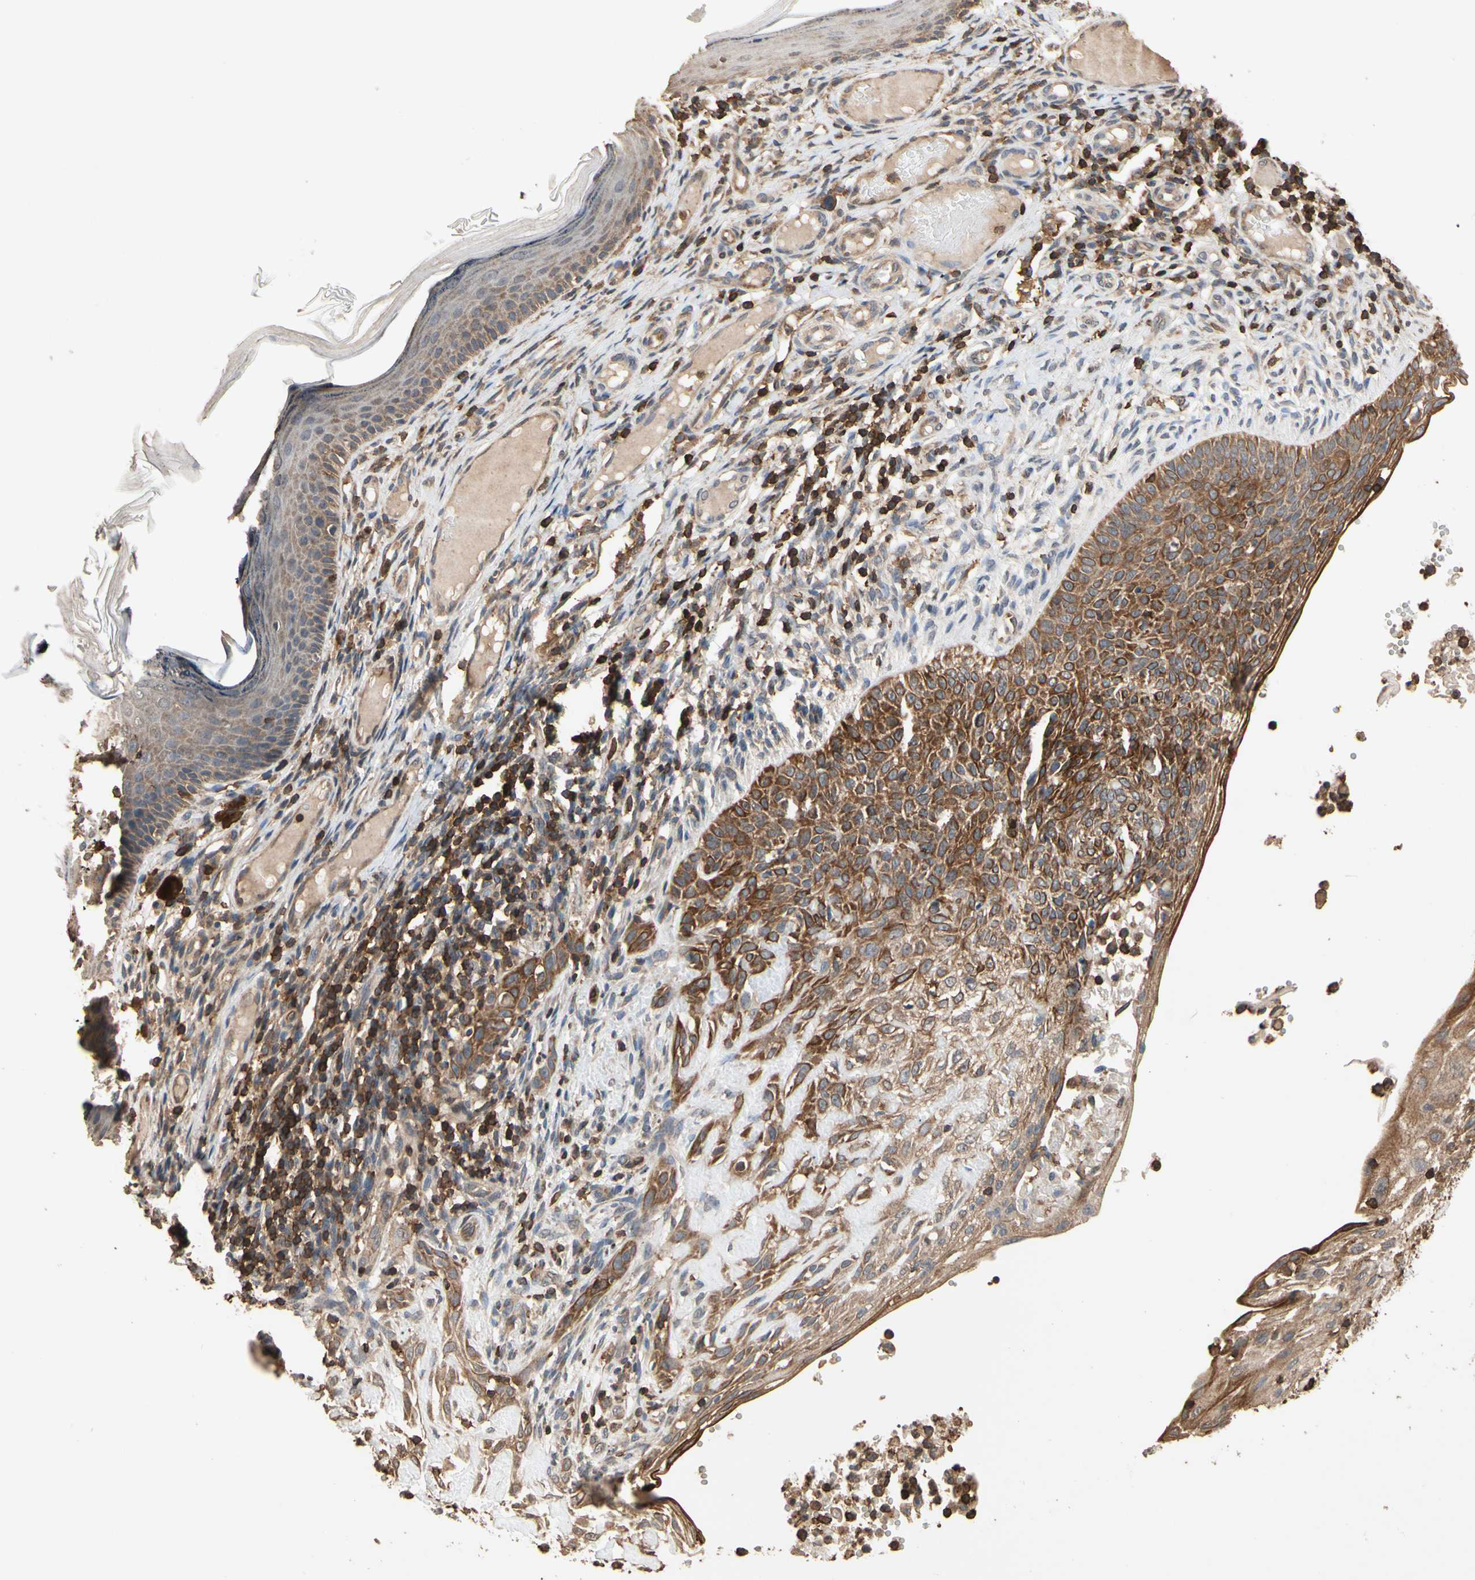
{"staining": {"intensity": "strong", "quantity": ">75%", "location": "cytoplasmic/membranous"}, "tissue": "skin cancer", "cell_type": "Tumor cells", "image_type": "cancer", "snomed": [{"axis": "morphology", "description": "Normal tissue, NOS"}, {"axis": "morphology", "description": "Basal cell carcinoma"}, {"axis": "topography", "description": "Skin"}], "caption": "Immunohistochemistry (IHC) of skin cancer (basal cell carcinoma) displays high levels of strong cytoplasmic/membranous expression in about >75% of tumor cells.", "gene": "MAP3K10", "patient": {"sex": "male", "age": 87}}